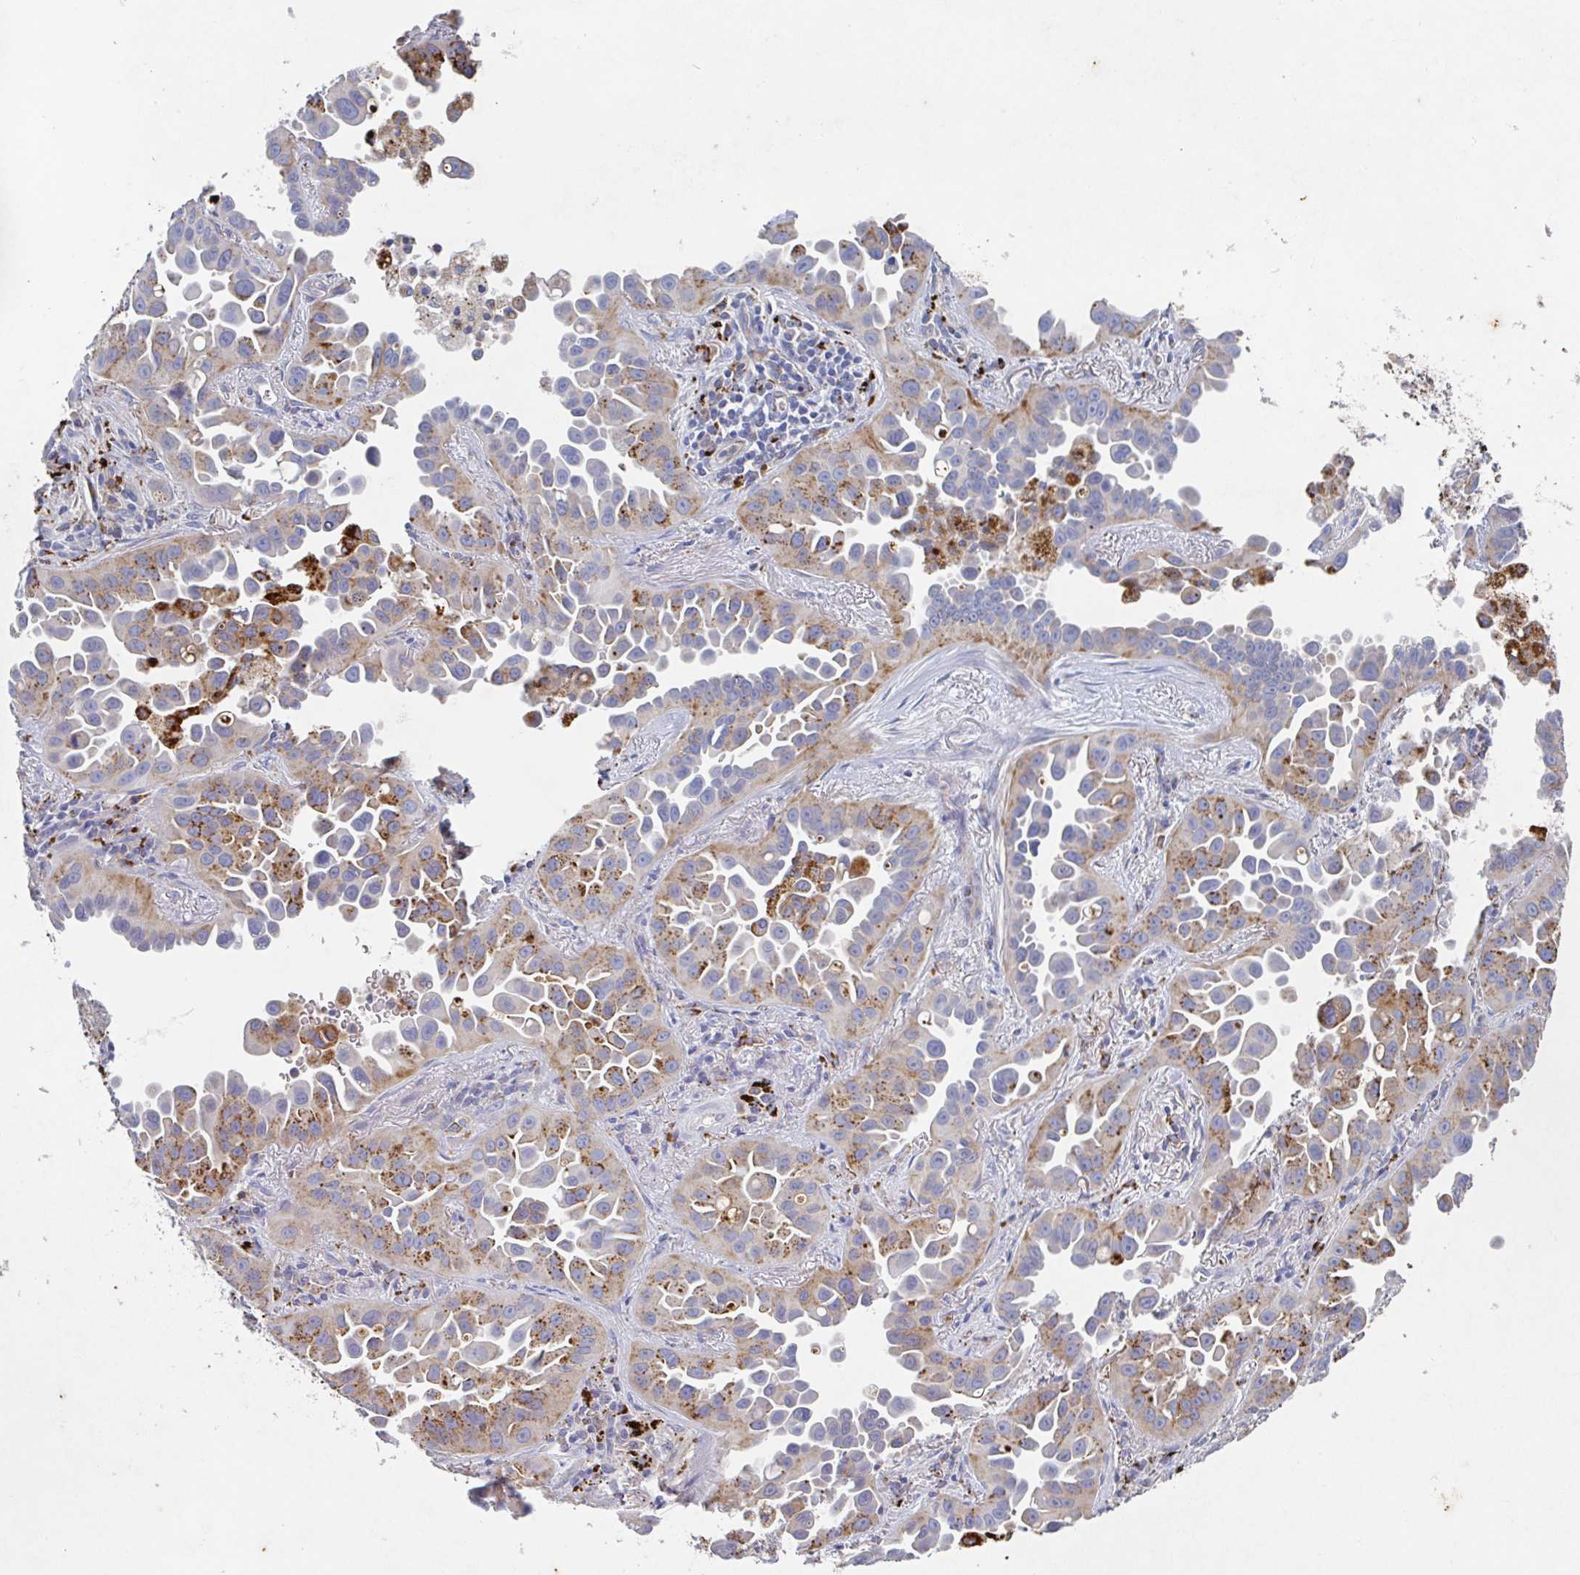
{"staining": {"intensity": "strong", "quantity": ">75%", "location": "cytoplasmic/membranous"}, "tissue": "lung cancer", "cell_type": "Tumor cells", "image_type": "cancer", "snomed": [{"axis": "morphology", "description": "Adenocarcinoma, NOS"}, {"axis": "topography", "description": "Lung"}], "caption": "Strong cytoplasmic/membranous expression is seen in approximately >75% of tumor cells in lung adenocarcinoma.", "gene": "MANBA", "patient": {"sex": "male", "age": 68}}